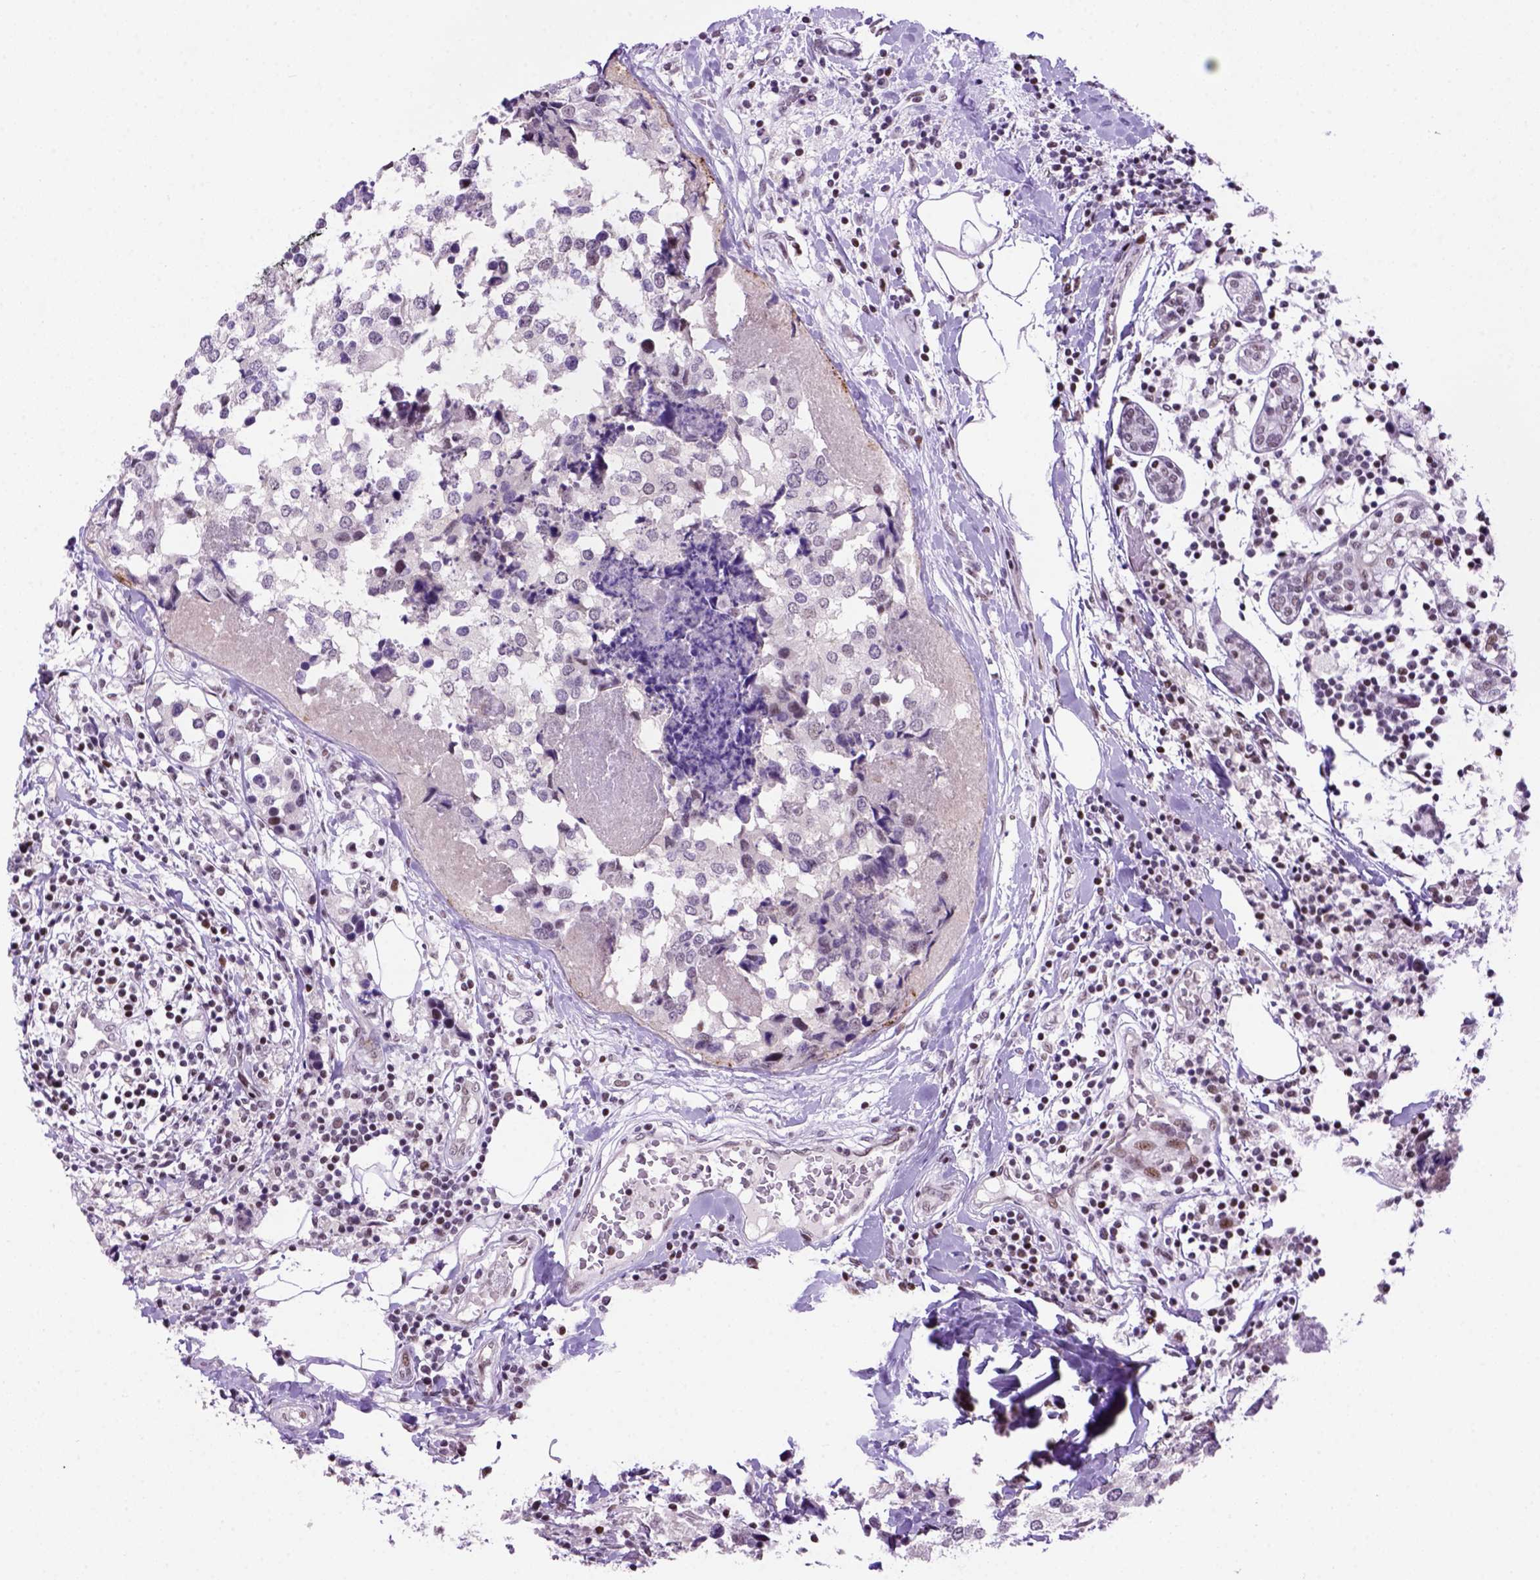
{"staining": {"intensity": "weak", "quantity": "<25%", "location": "nuclear"}, "tissue": "breast cancer", "cell_type": "Tumor cells", "image_type": "cancer", "snomed": [{"axis": "morphology", "description": "Lobular carcinoma"}, {"axis": "topography", "description": "Breast"}], "caption": "The micrograph exhibits no staining of tumor cells in breast cancer (lobular carcinoma).", "gene": "TBPL1", "patient": {"sex": "female", "age": 59}}